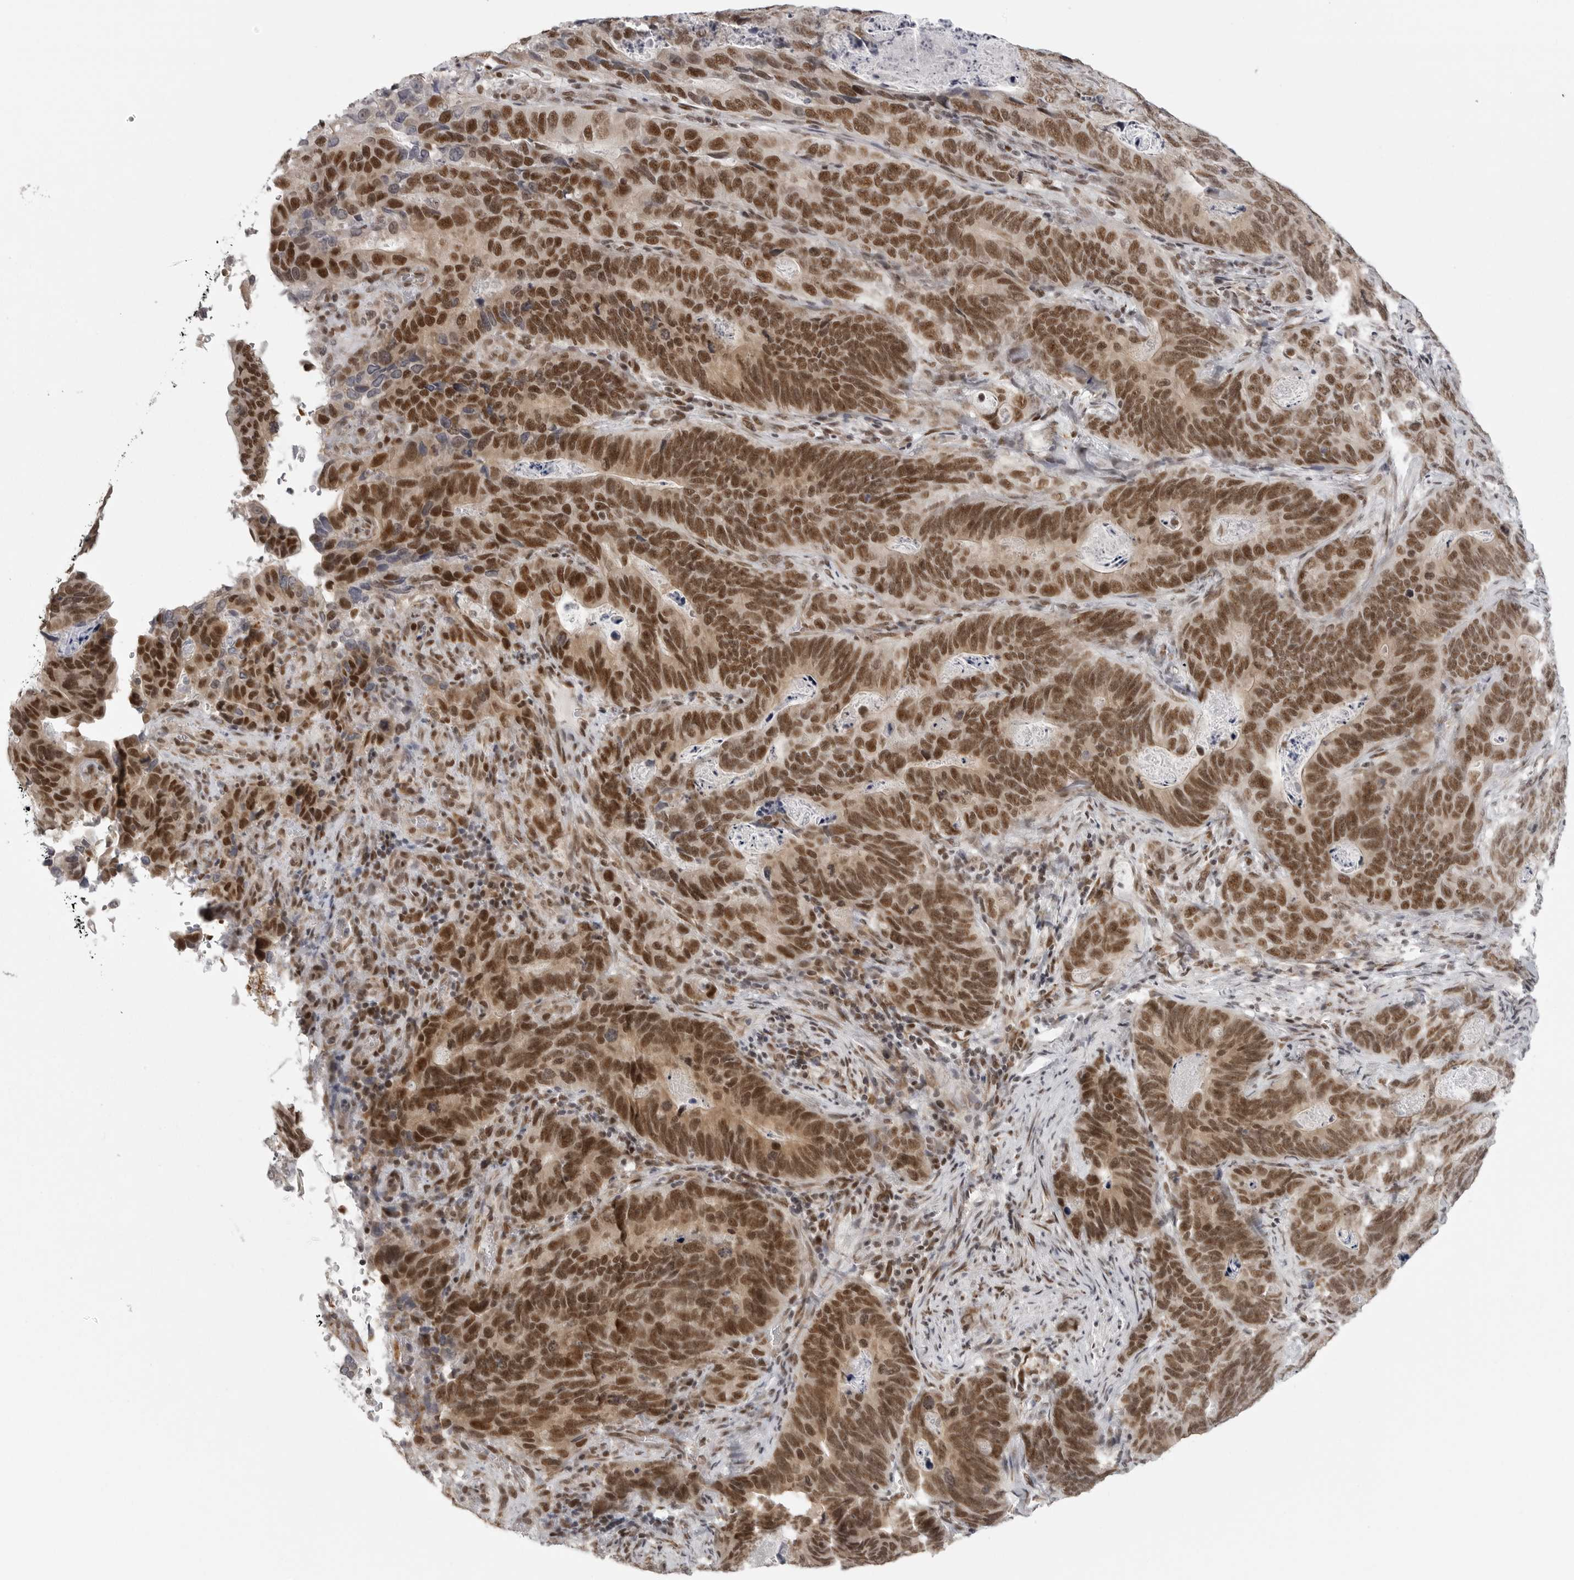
{"staining": {"intensity": "strong", "quantity": ">75%", "location": "nuclear"}, "tissue": "stomach cancer", "cell_type": "Tumor cells", "image_type": "cancer", "snomed": [{"axis": "morphology", "description": "Normal tissue, NOS"}, {"axis": "morphology", "description": "Adenocarcinoma, NOS"}, {"axis": "topography", "description": "Stomach"}], "caption": "There is high levels of strong nuclear expression in tumor cells of stomach adenocarcinoma, as demonstrated by immunohistochemical staining (brown color).", "gene": "PRDM10", "patient": {"sex": "female", "age": 89}}